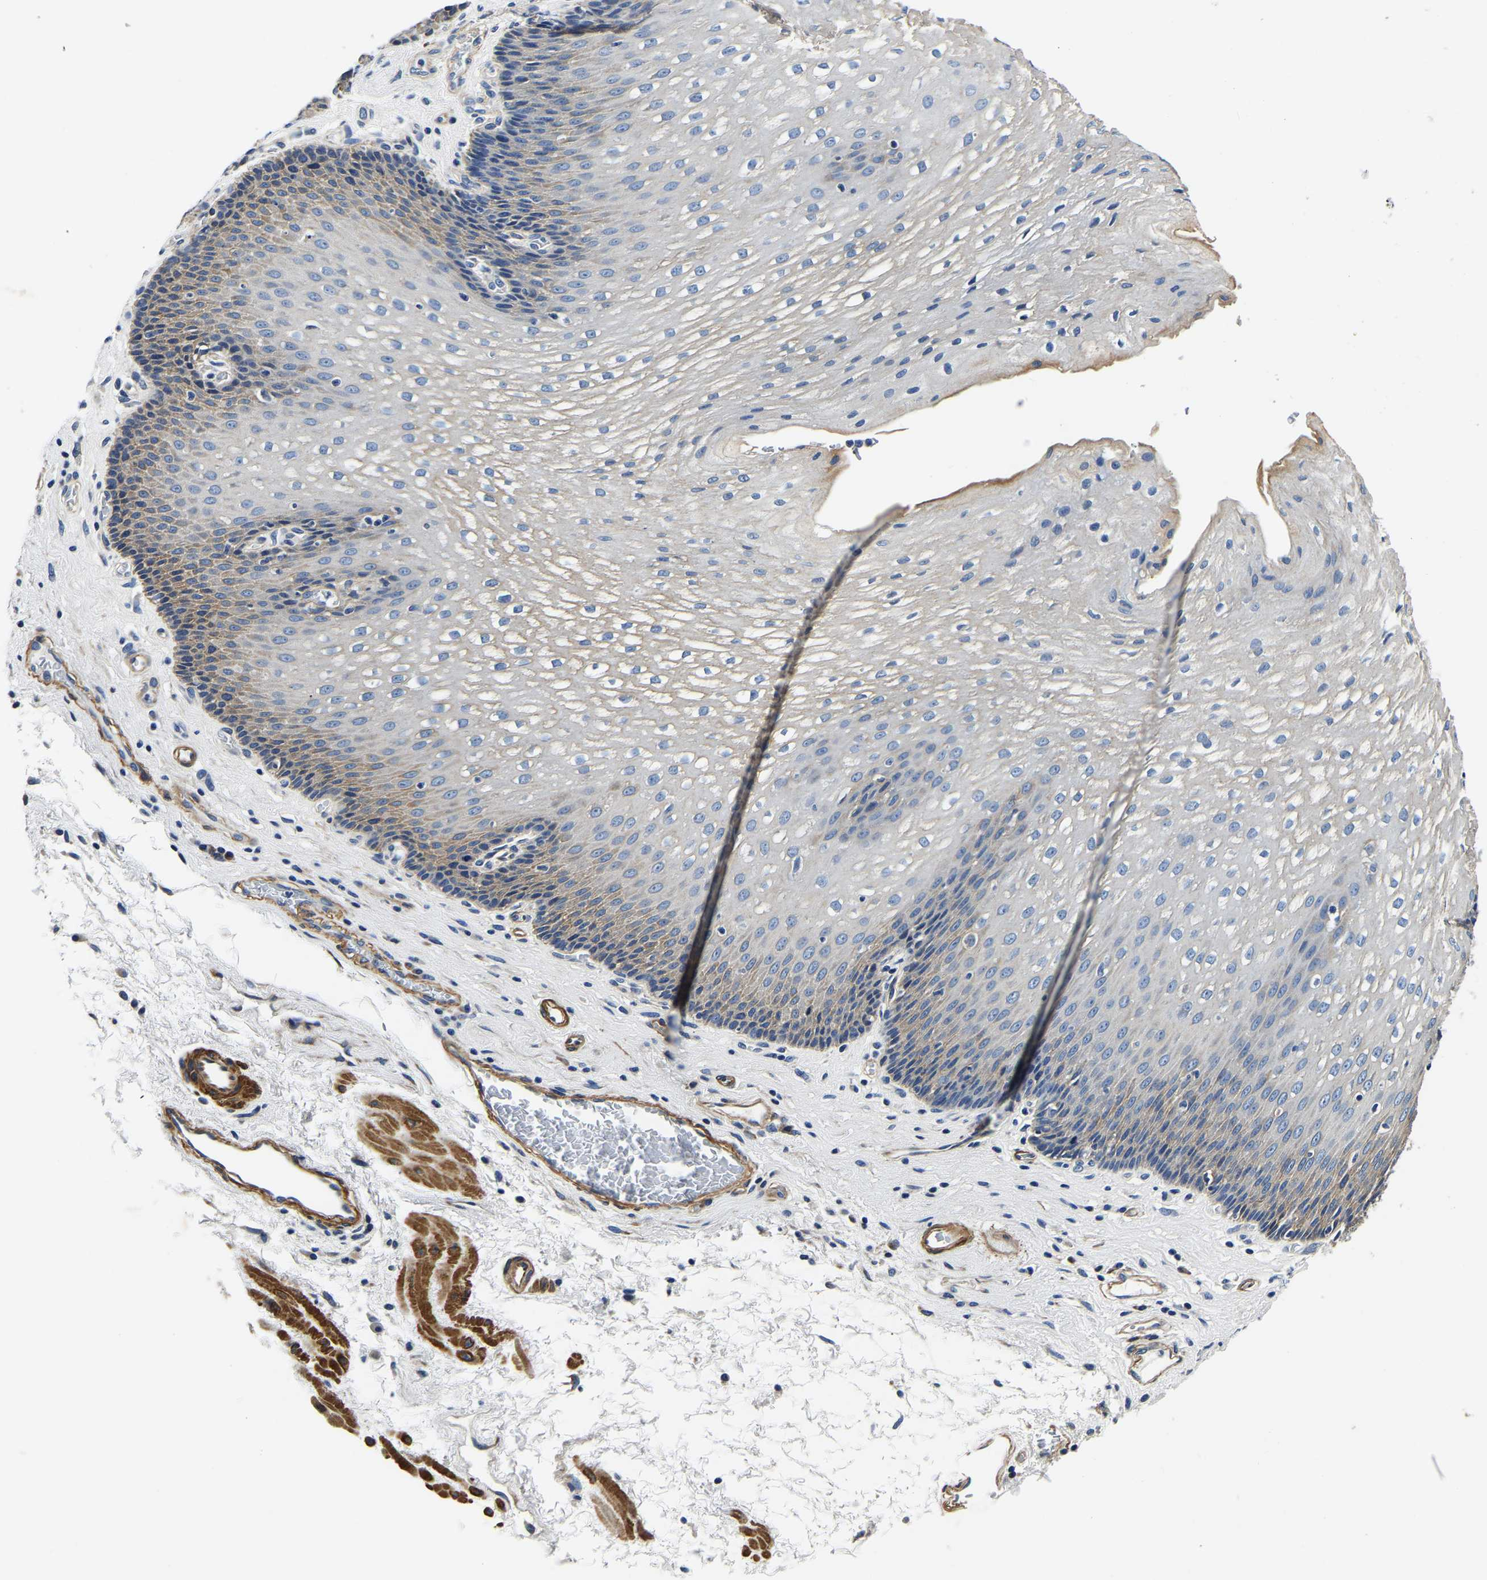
{"staining": {"intensity": "weak", "quantity": "25%-75%", "location": "cytoplasmic/membranous"}, "tissue": "esophagus", "cell_type": "Squamous epithelial cells", "image_type": "normal", "snomed": [{"axis": "morphology", "description": "Normal tissue, NOS"}, {"axis": "topography", "description": "Esophagus"}], "caption": "Immunohistochemical staining of normal human esophagus demonstrates low levels of weak cytoplasmic/membranous staining in approximately 25%-75% of squamous epithelial cells.", "gene": "KCTD17", "patient": {"sex": "male", "age": 48}}